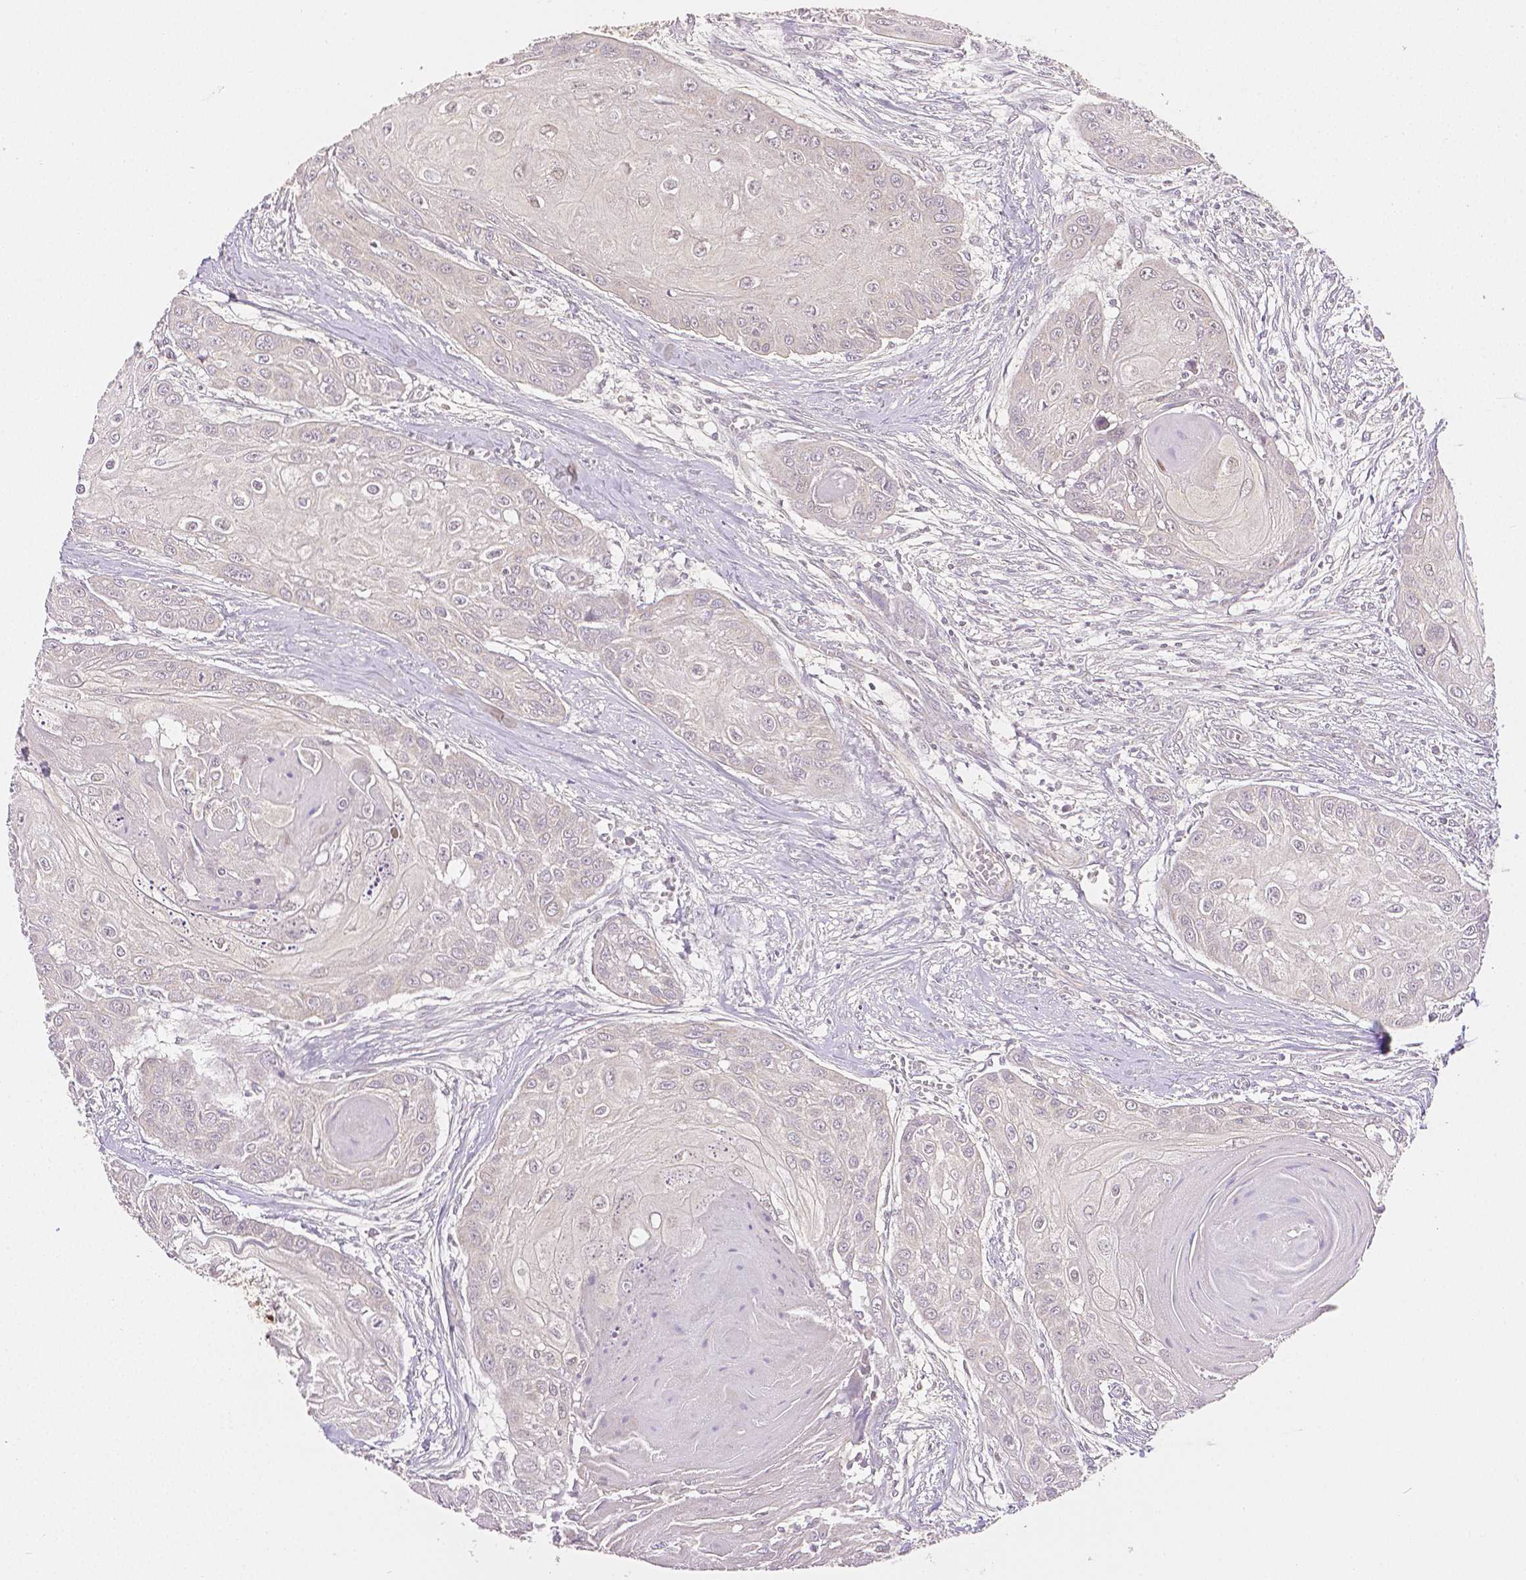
{"staining": {"intensity": "negative", "quantity": "none", "location": "none"}, "tissue": "head and neck cancer", "cell_type": "Tumor cells", "image_type": "cancer", "snomed": [{"axis": "morphology", "description": "Squamous cell carcinoma, NOS"}, {"axis": "topography", "description": "Oral tissue"}, {"axis": "topography", "description": "Head-Neck"}], "caption": "There is no significant positivity in tumor cells of squamous cell carcinoma (head and neck).", "gene": "RHOT1", "patient": {"sex": "male", "age": 71}}